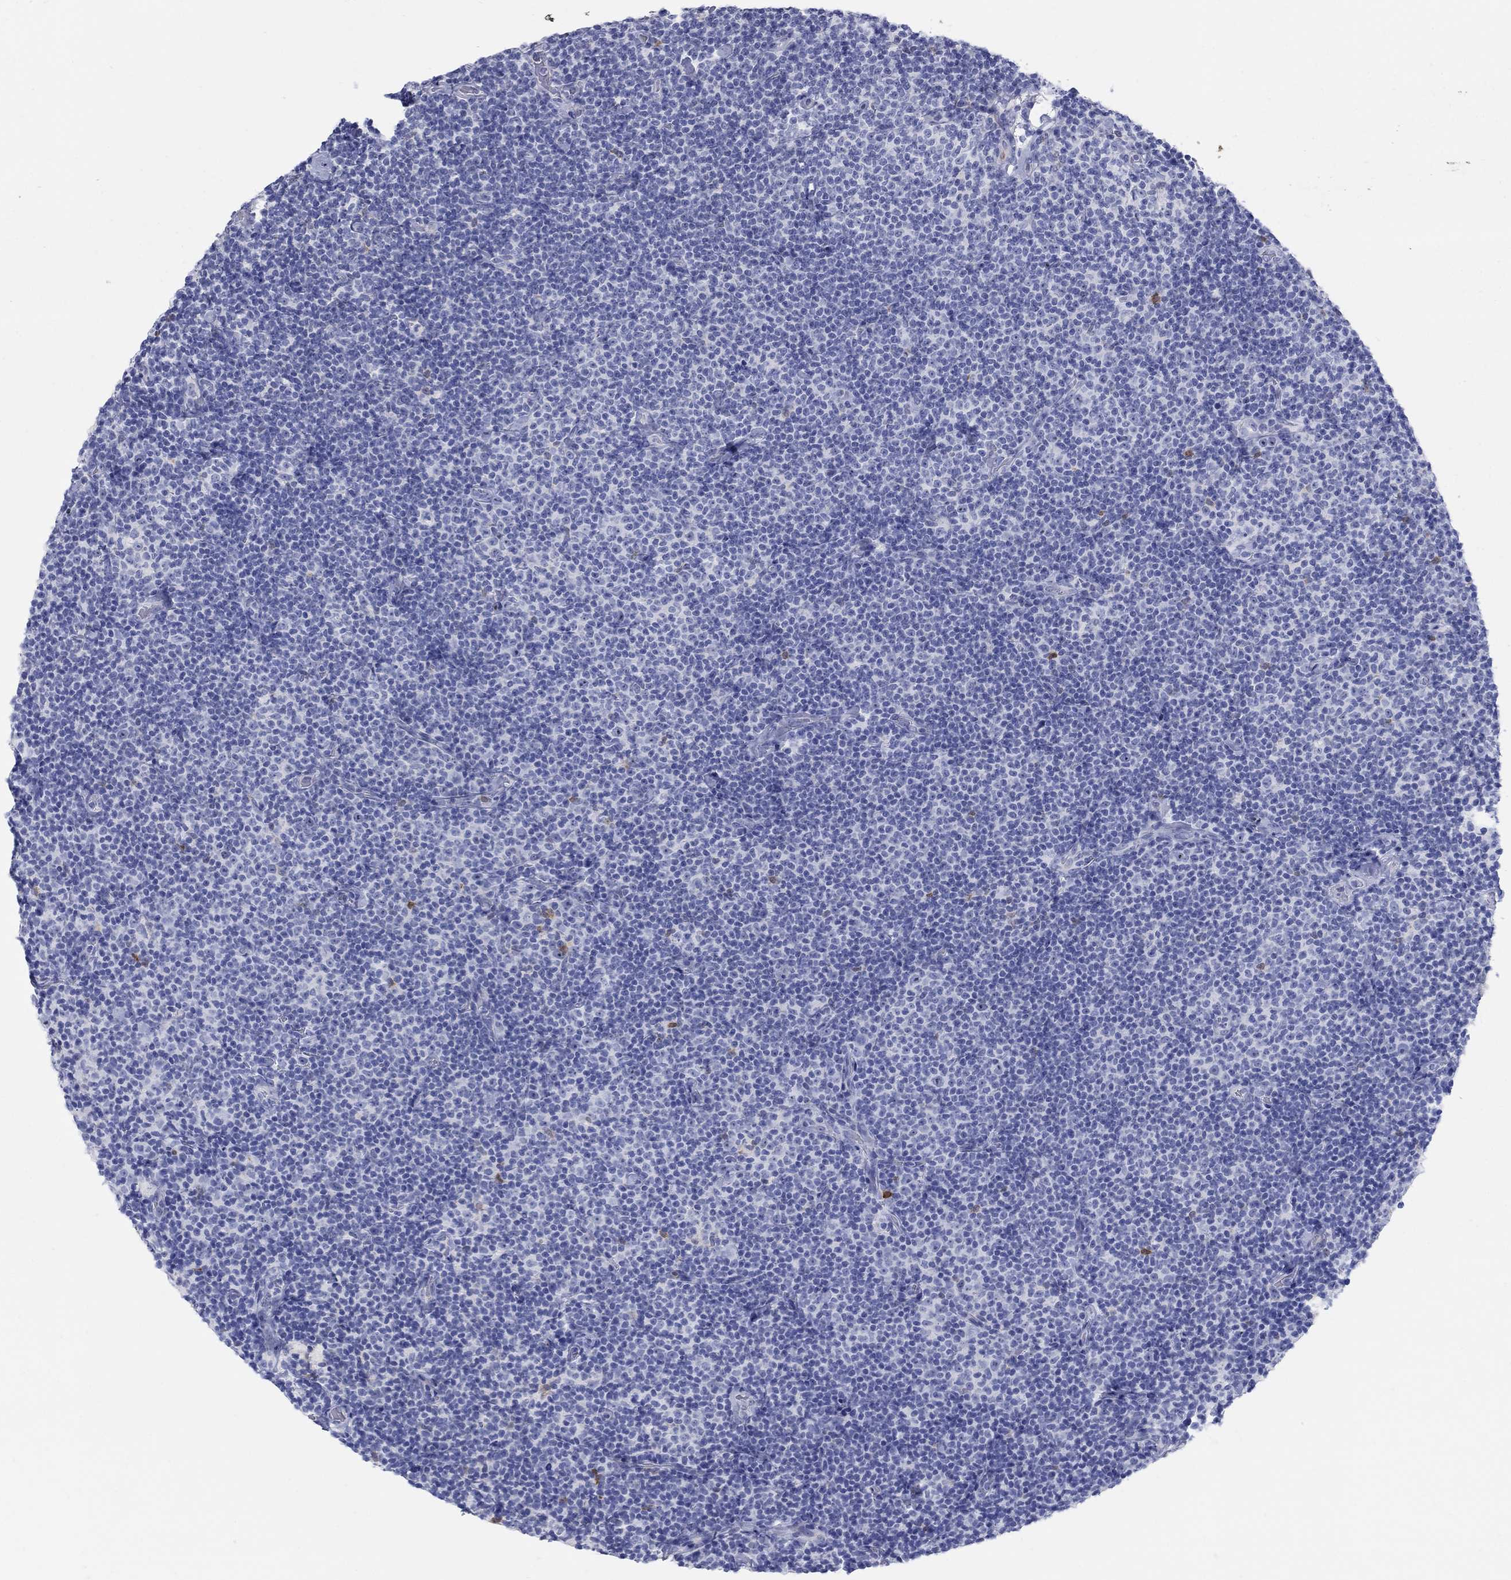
{"staining": {"intensity": "negative", "quantity": "none", "location": "none"}, "tissue": "lymphoma", "cell_type": "Tumor cells", "image_type": "cancer", "snomed": [{"axis": "morphology", "description": "Malignant lymphoma, non-Hodgkin's type, Low grade"}, {"axis": "topography", "description": "Lymph node"}], "caption": "This is an immunohistochemistry (IHC) photomicrograph of human lymphoma. There is no expression in tumor cells.", "gene": "AKR1C2", "patient": {"sex": "male", "age": 81}}